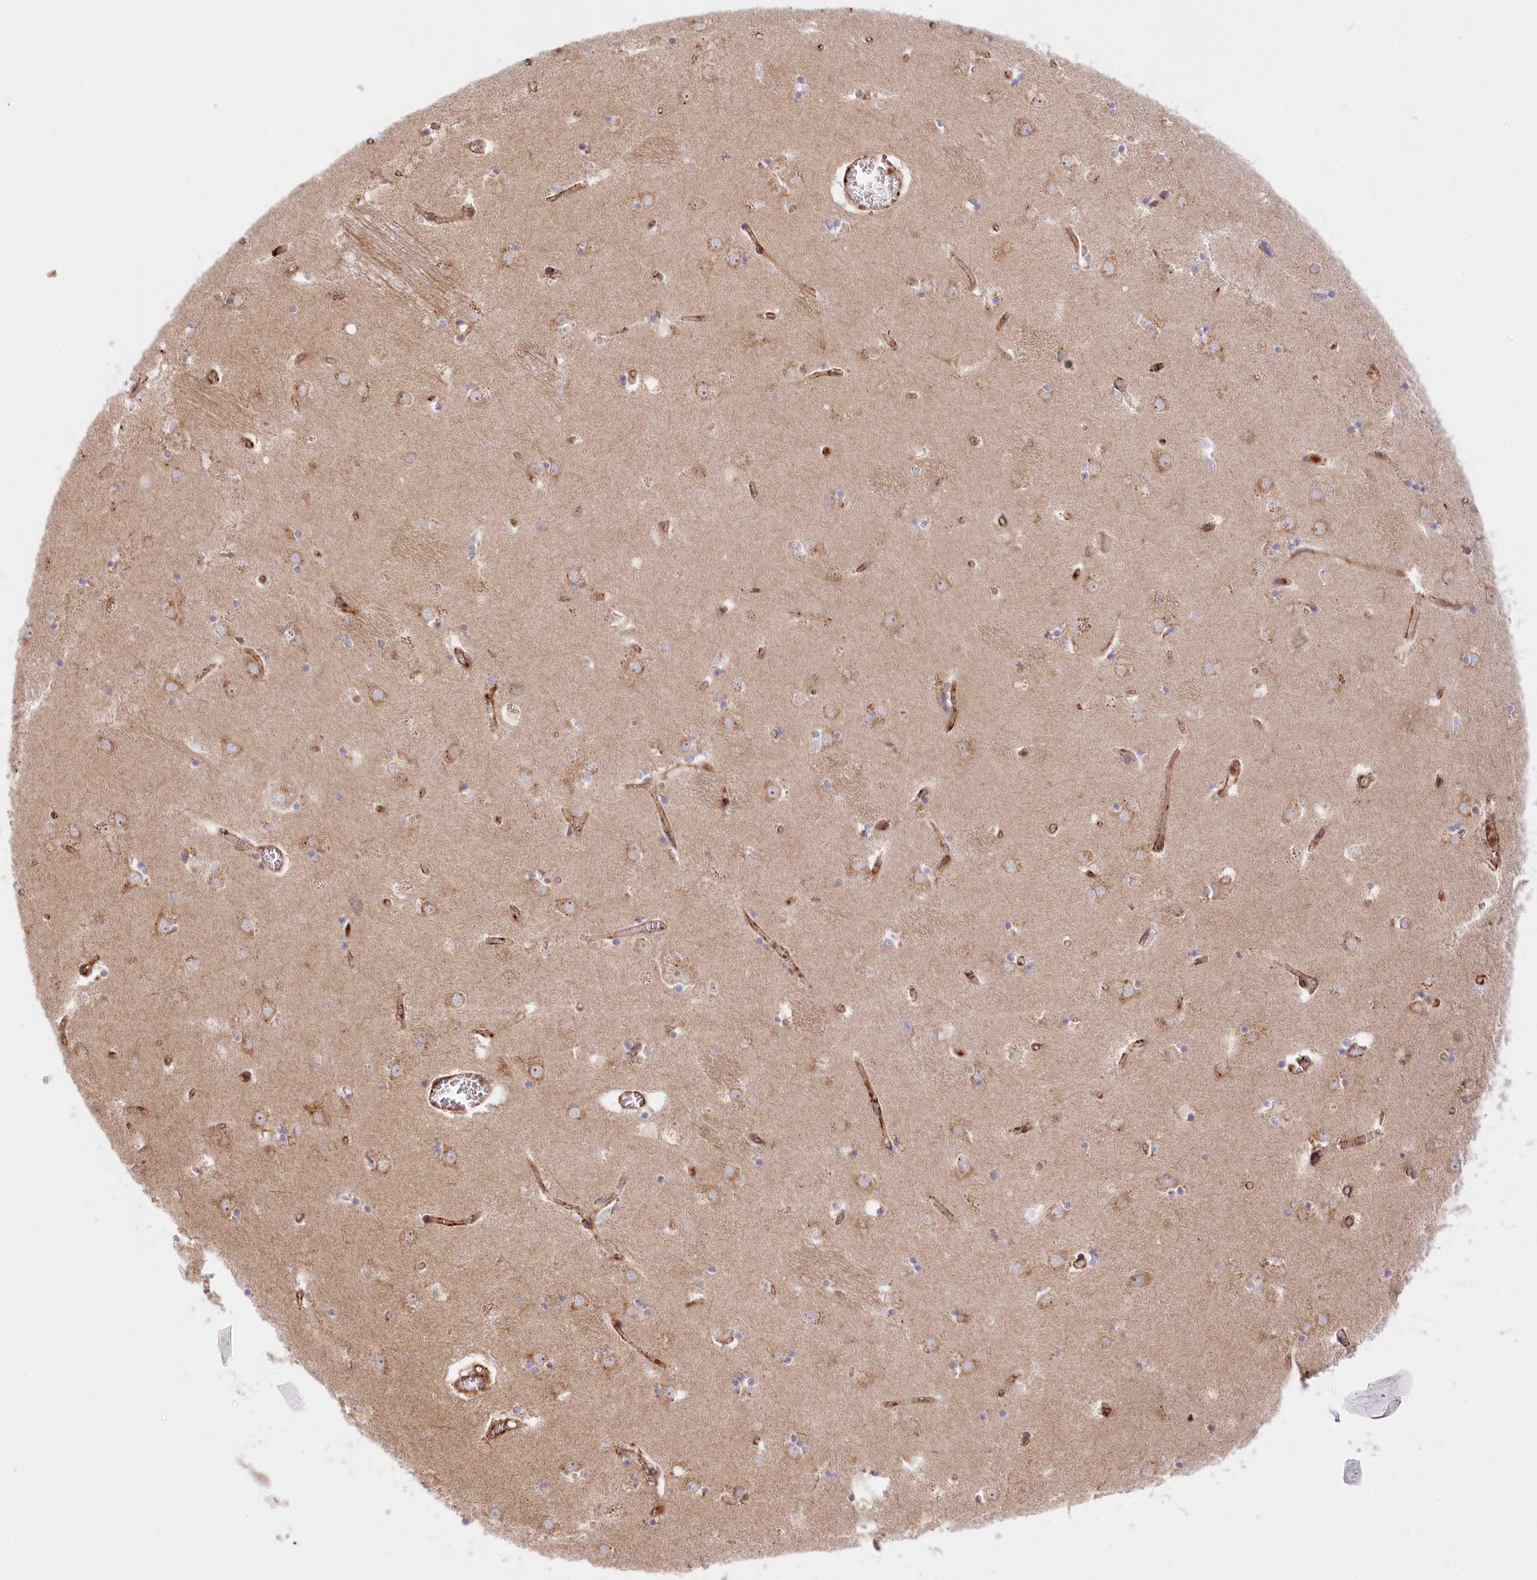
{"staining": {"intensity": "moderate", "quantity": "<25%", "location": "cytoplasmic/membranous"}, "tissue": "caudate", "cell_type": "Glial cells", "image_type": "normal", "snomed": [{"axis": "morphology", "description": "Normal tissue, NOS"}, {"axis": "topography", "description": "Lateral ventricle wall"}], "caption": "A high-resolution photomicrograph shows immunohistochemistry (IHC) staining of benign caudate, which shows moderate cytoplasmic/membranous positivity in about <25% of glial cells.", "gene": "COMMD3", "patient": {"sex": "male", "age": 70}}